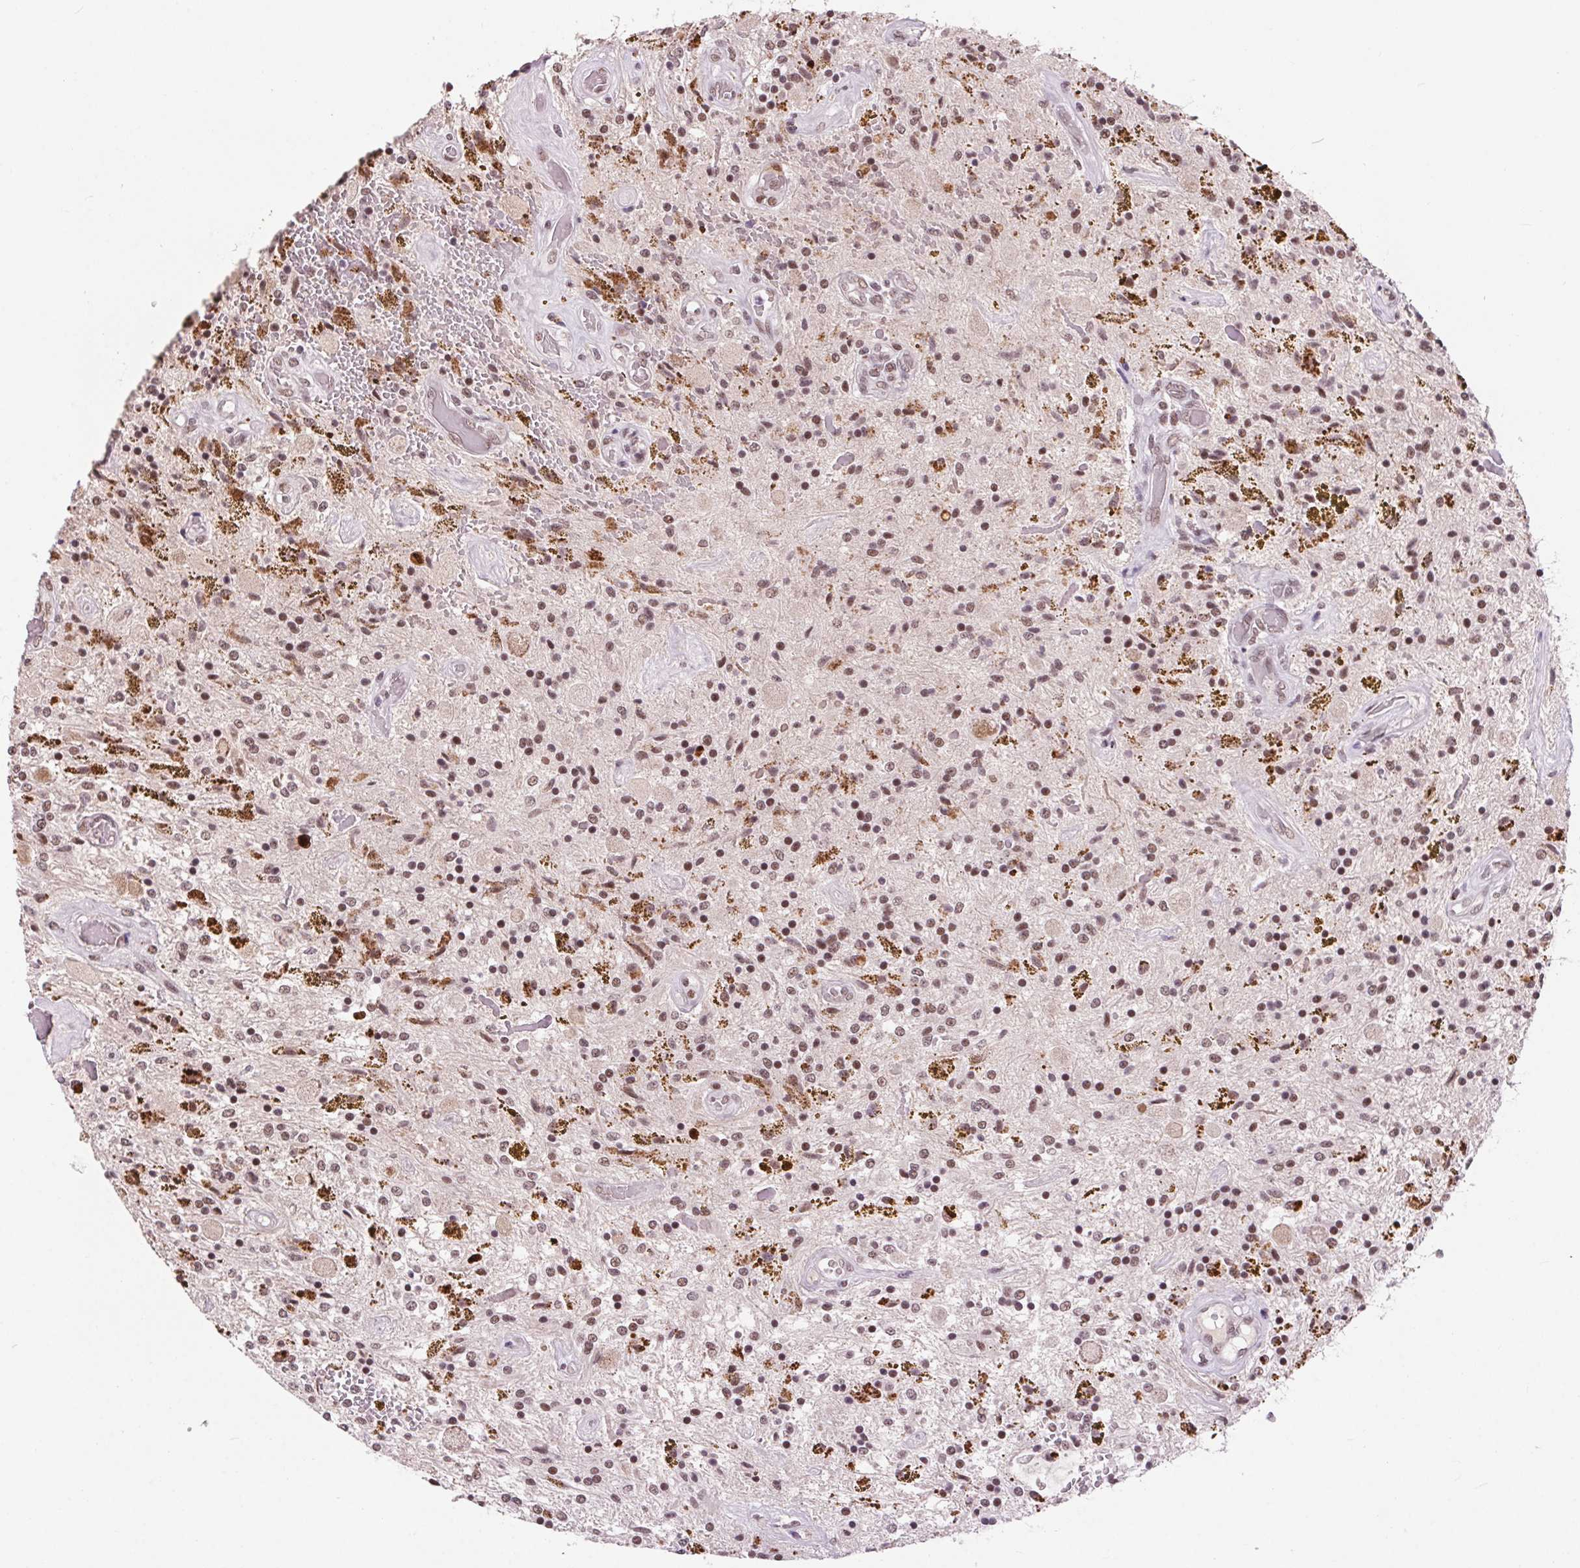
{"staining": {"intensity": "moderate", "quantity": ">75%", "location": "nuclear"}, "tissue": "glioma", "cell_type": "Tumor cells", "image_type": "cancer", "snomed": [{"axis": "morphology", "description": "Glioma, malignant, Low grade"}, {"axis": "topography", "description": "Cerebellum"}], "caption": "Tumor cells exhibit medium levels of moderate nuclear expression in approximately >75% of cells in glioma. Immunohistochemistry (ihc) stains the protein of interest in brown and the nuclei are stained blue.", "gene": "CD2BP2", "patient": {"sex": "female", "age": 14}}